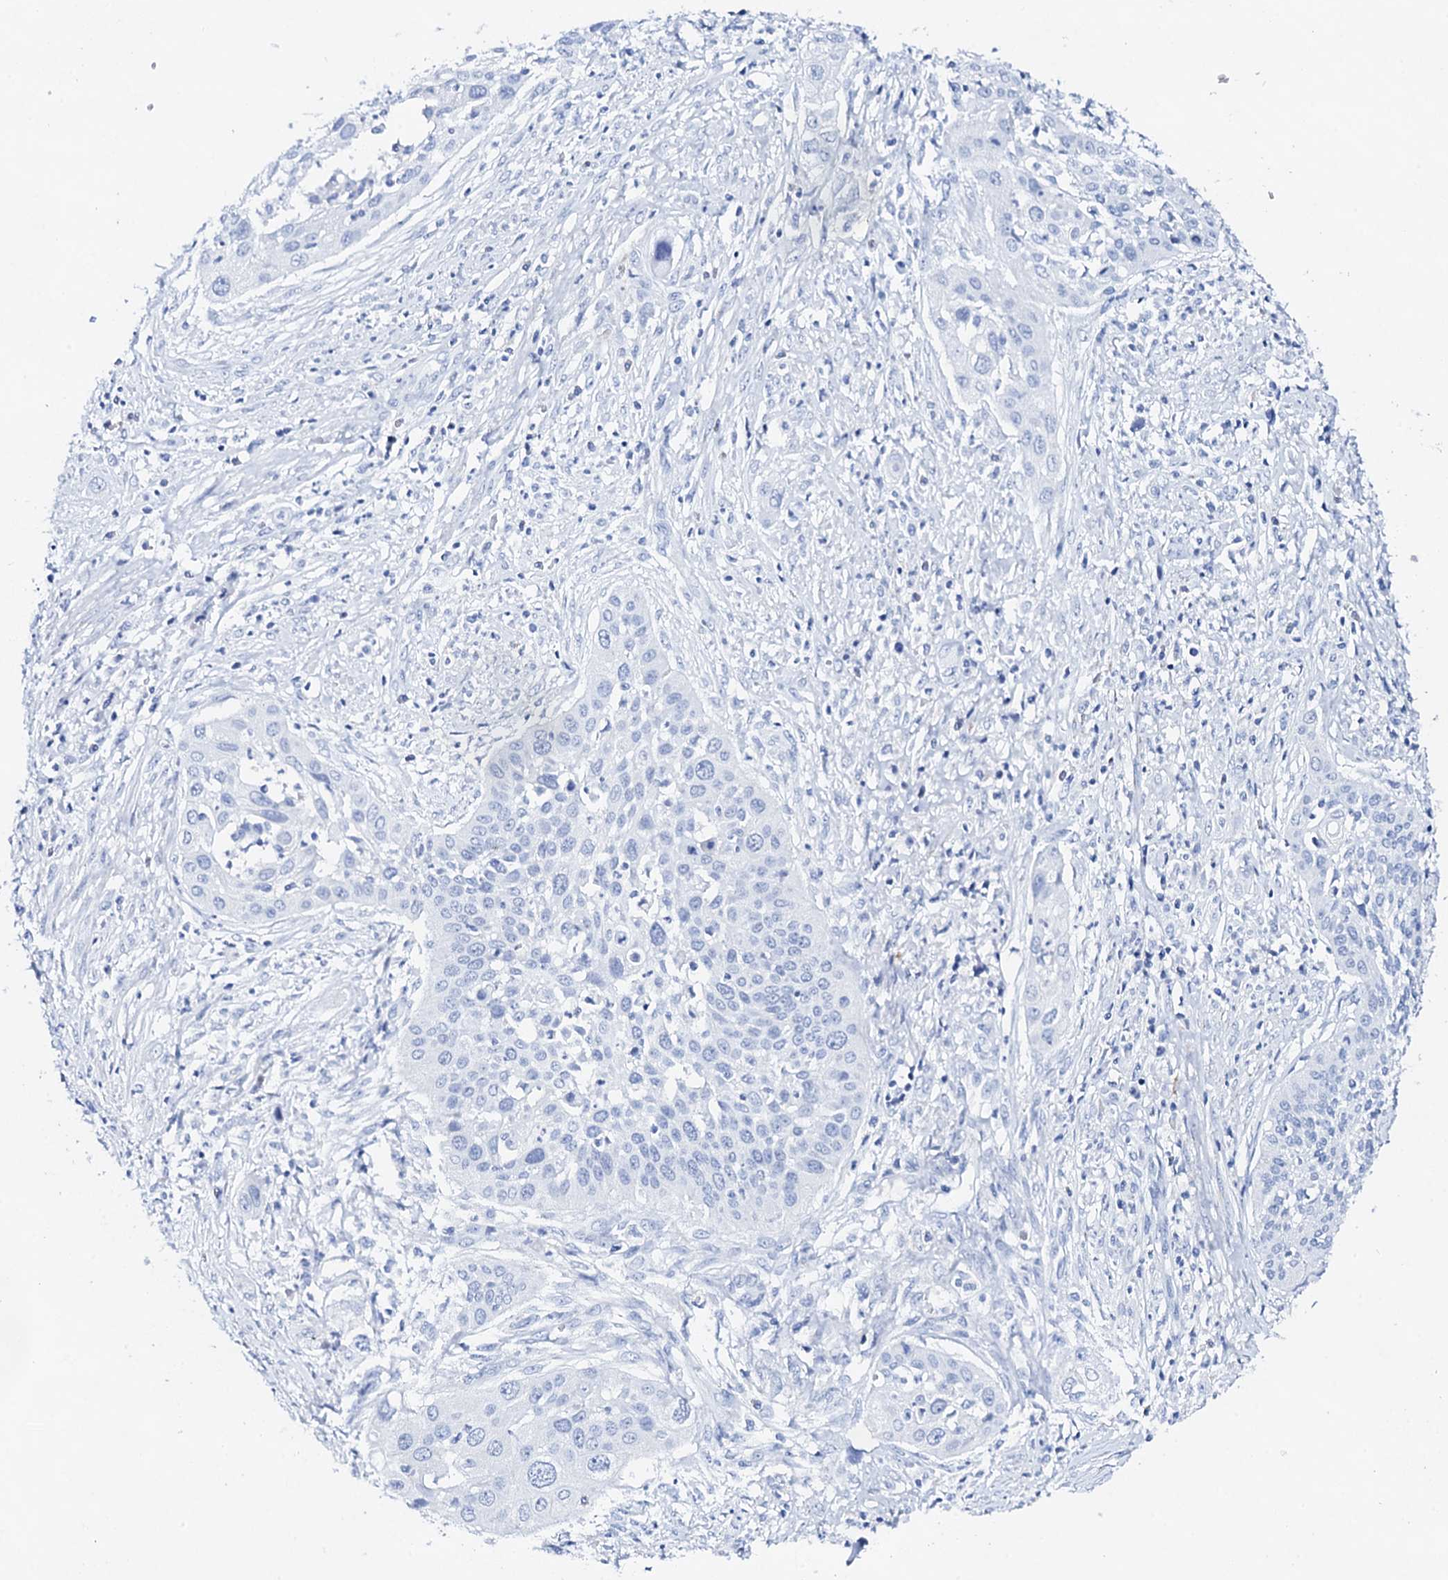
{"staining": {"intensity": "negative", "quantity": "none", "location": "none"}, "tissue": "cervical cancer", "cell_type": "Tumor cells", "image_type": "cancer", "snomed": [{"axis": "morphology", "description": "Squamous cell carcinoma, NOS"}, {"axis": "topography", "description": "Cervix"}], "caption": "Human squamous cell carcinoma (cervical) stained for a protein using immunohistochemistry (IHC) reveals no staining in tumor cells.", "gene": "FBXL16", "patient": {"sex": "female", "age": 34}}